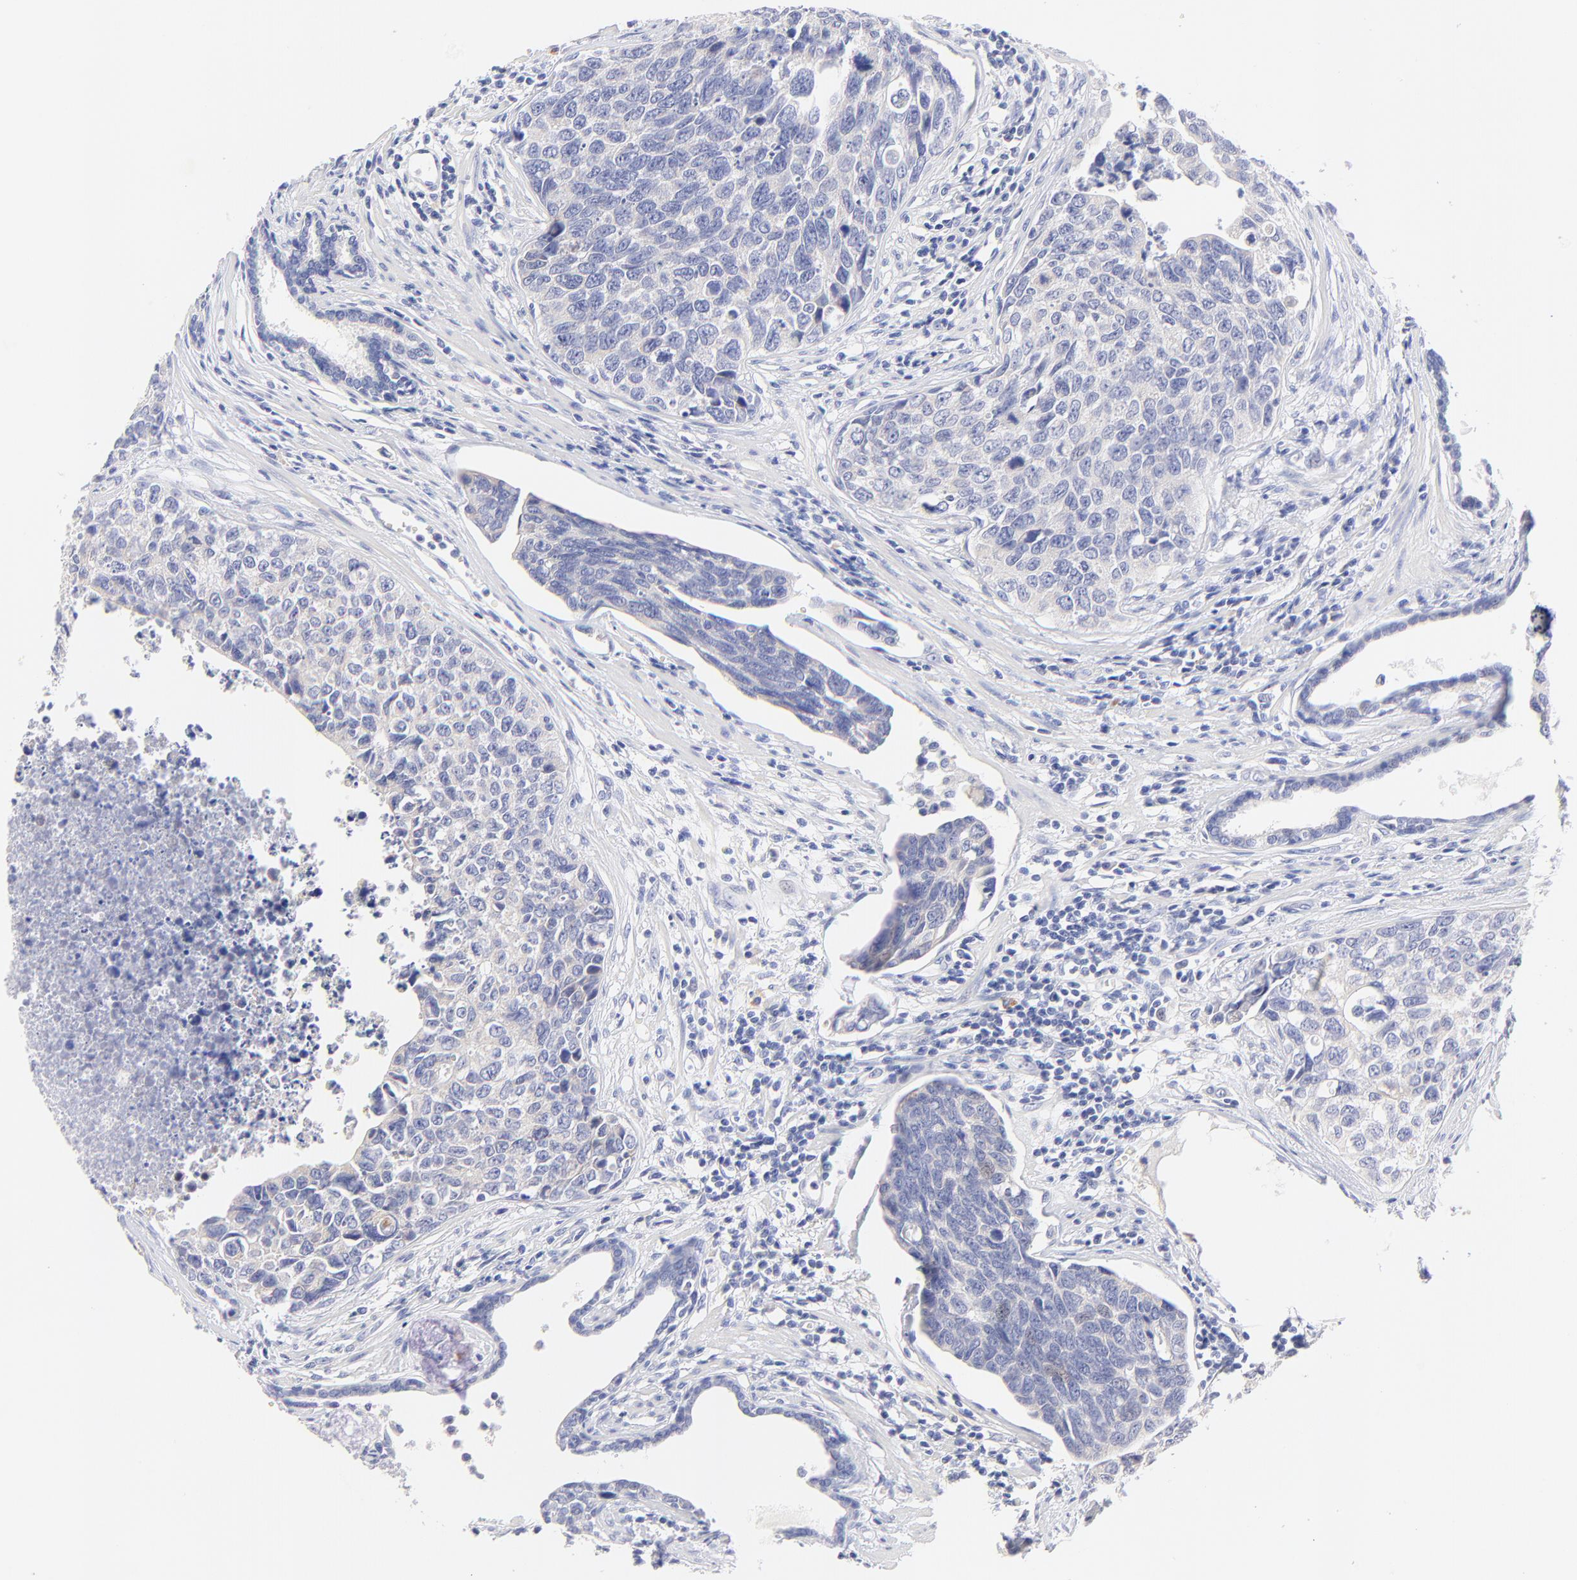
{"staining": {"intensity": "weak", "quantity": "<25%", "location": "cytoplasmic/membranous"}, "tissue": "urothelial cancer", "cell_type": "Tumor cells", "image_type": "cancer", "snomed": [{"axis": "morphology", "description": "Urothelial carcinoma, High grade"}, {"axis": "topography", "description": "Urinary bladder"}], "caption": "The IHC micrograph has no significant staining in tumor cells of urothelial carcinoma (high-grade) tissue. (IHC, brightfield microscopy, high magnification).", "gene": "EBP", "patient": {"sex": "male", "age": 81}}